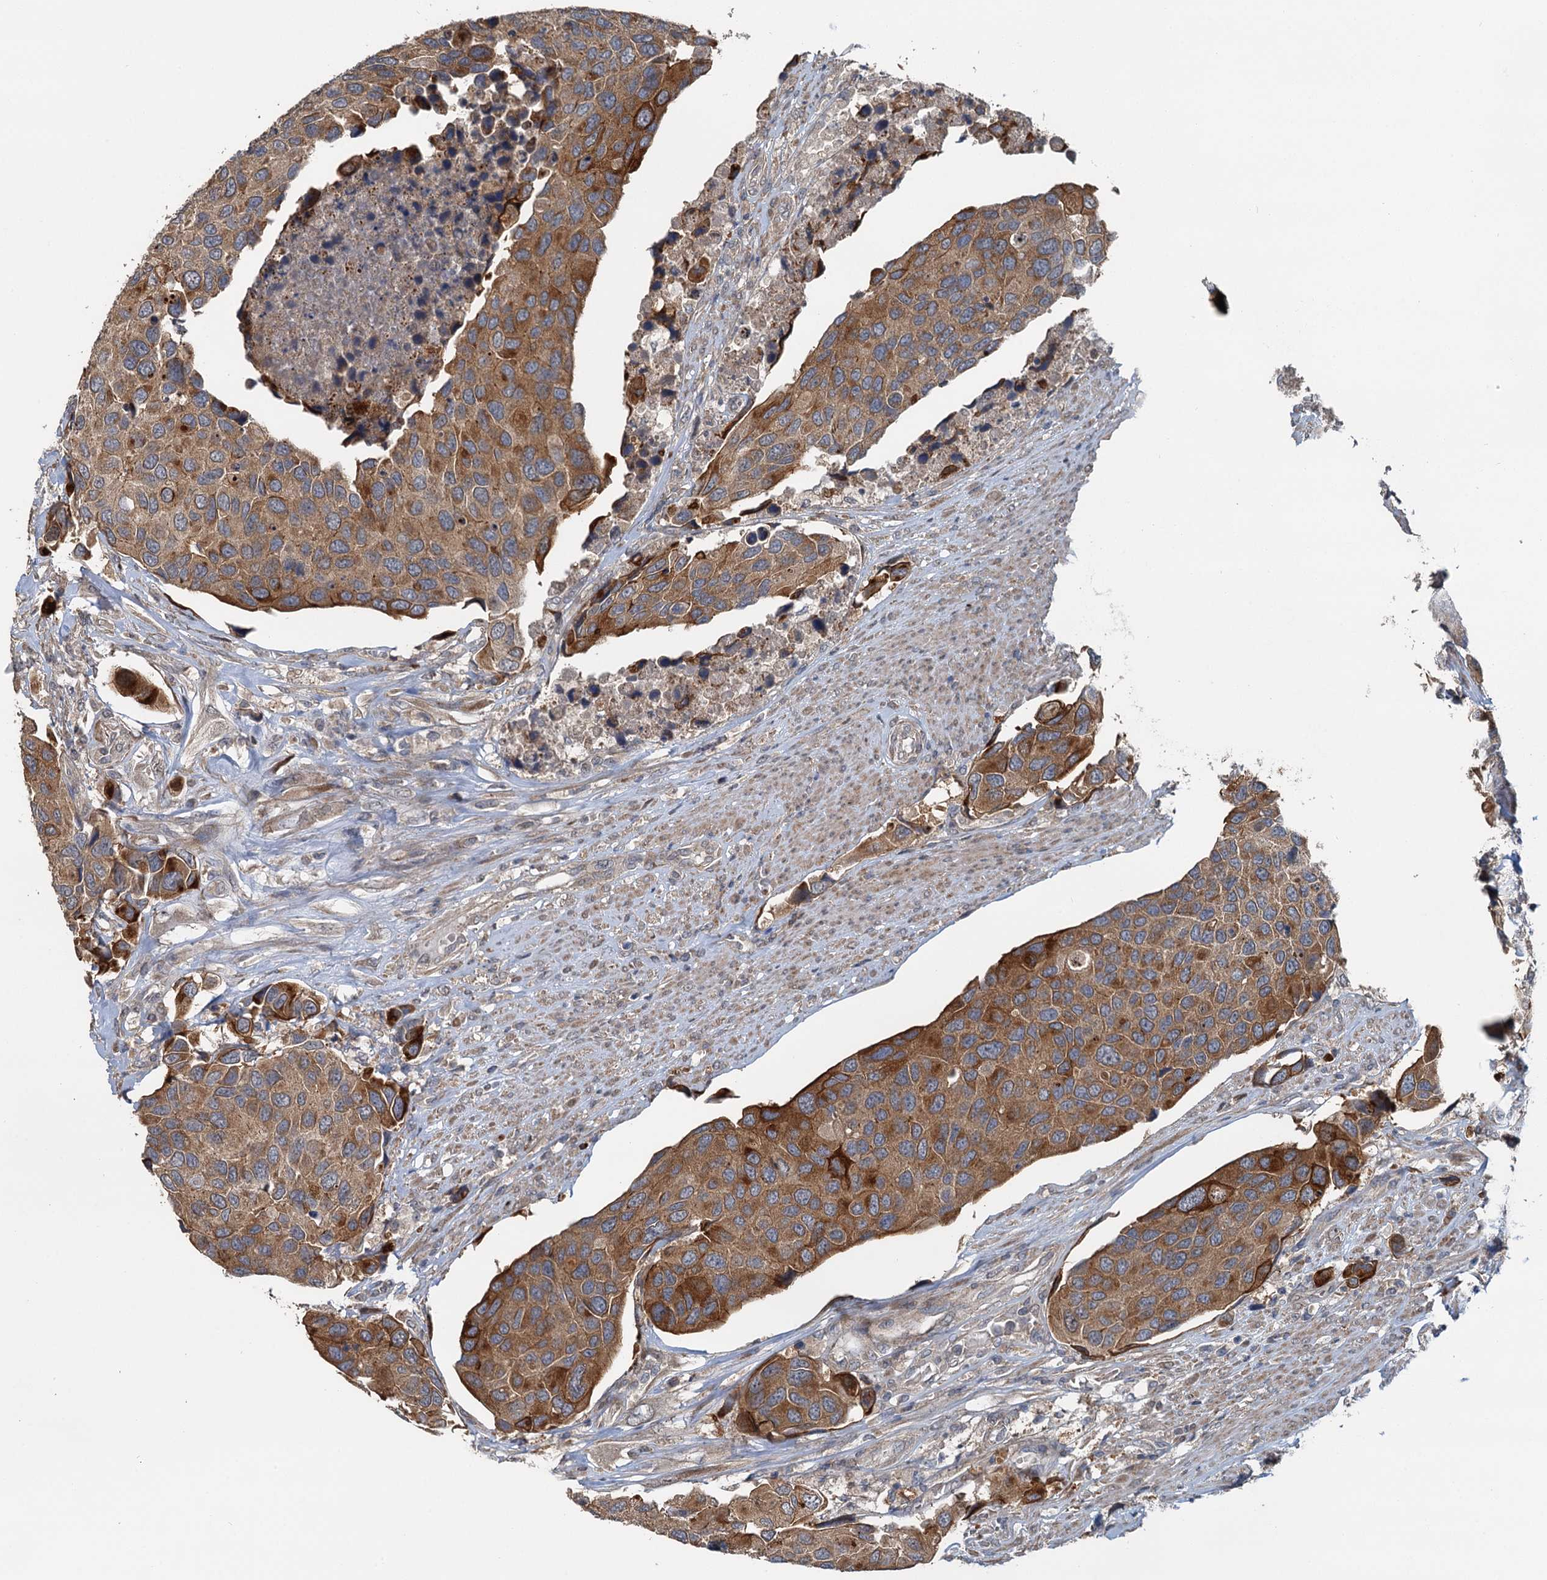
{"staining": {"intensity": "strong", "quantity": "25%-75%", "location": "cytoplasmic/membranous"}, "tissue": "urothelial cancer", "cell_type": "Tumor cells", "image_type": "cancer", "snomed": [{"axis": "morphology", "description": "Urothelial carcinoma, High grade"}, {"axis": "topography", "description": "Urinary bladder"}], "caption": "Protein positivity by immunohistochemistry exhibits strong cytoplasmic/membranous positivity in about 25%-75% of tumor cells in urothelial carcinoma (high-grade).", "gene": "LRRK2", "patient": {"sex": "male", "age": 74}}